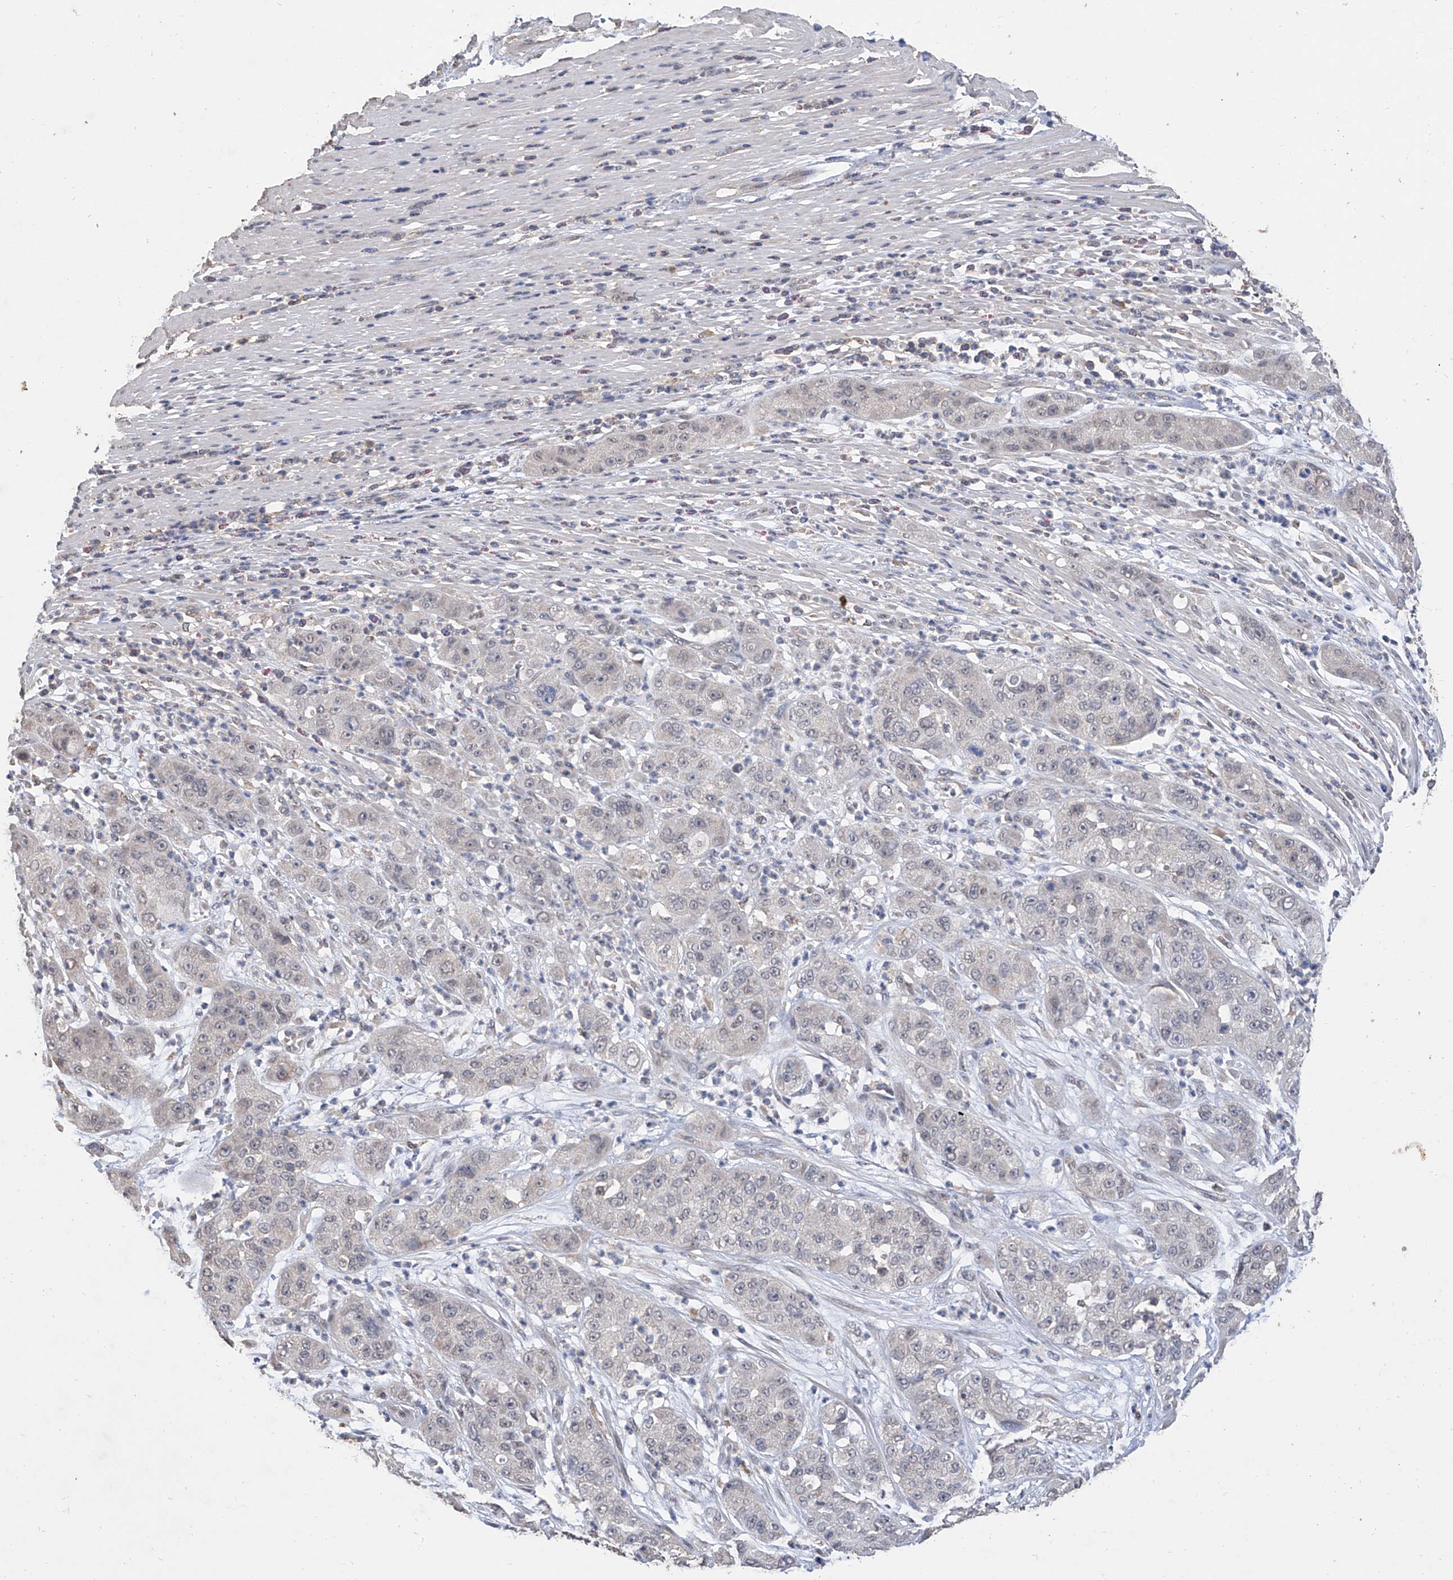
{"staining": {"intensity": "negative", "quantity": "none", "location": "none"}, "tissue": "pancreatic cancer", "cell_type": "Tumor cells", "image_type": "cancer", "snomed": [{"axis": "morphology", "description": "Adenocarcinoma, NOS"}, {"axis": "topography", "description": "Pancreas"}], "caption": "High power microscopy histopathology image of an IHC histopathology image of pancreatic adenocarcinoma, revealing no significant positivity in tumor cells.", "gene": "GPT", "patient": {"sex": "female", "age": 78}}